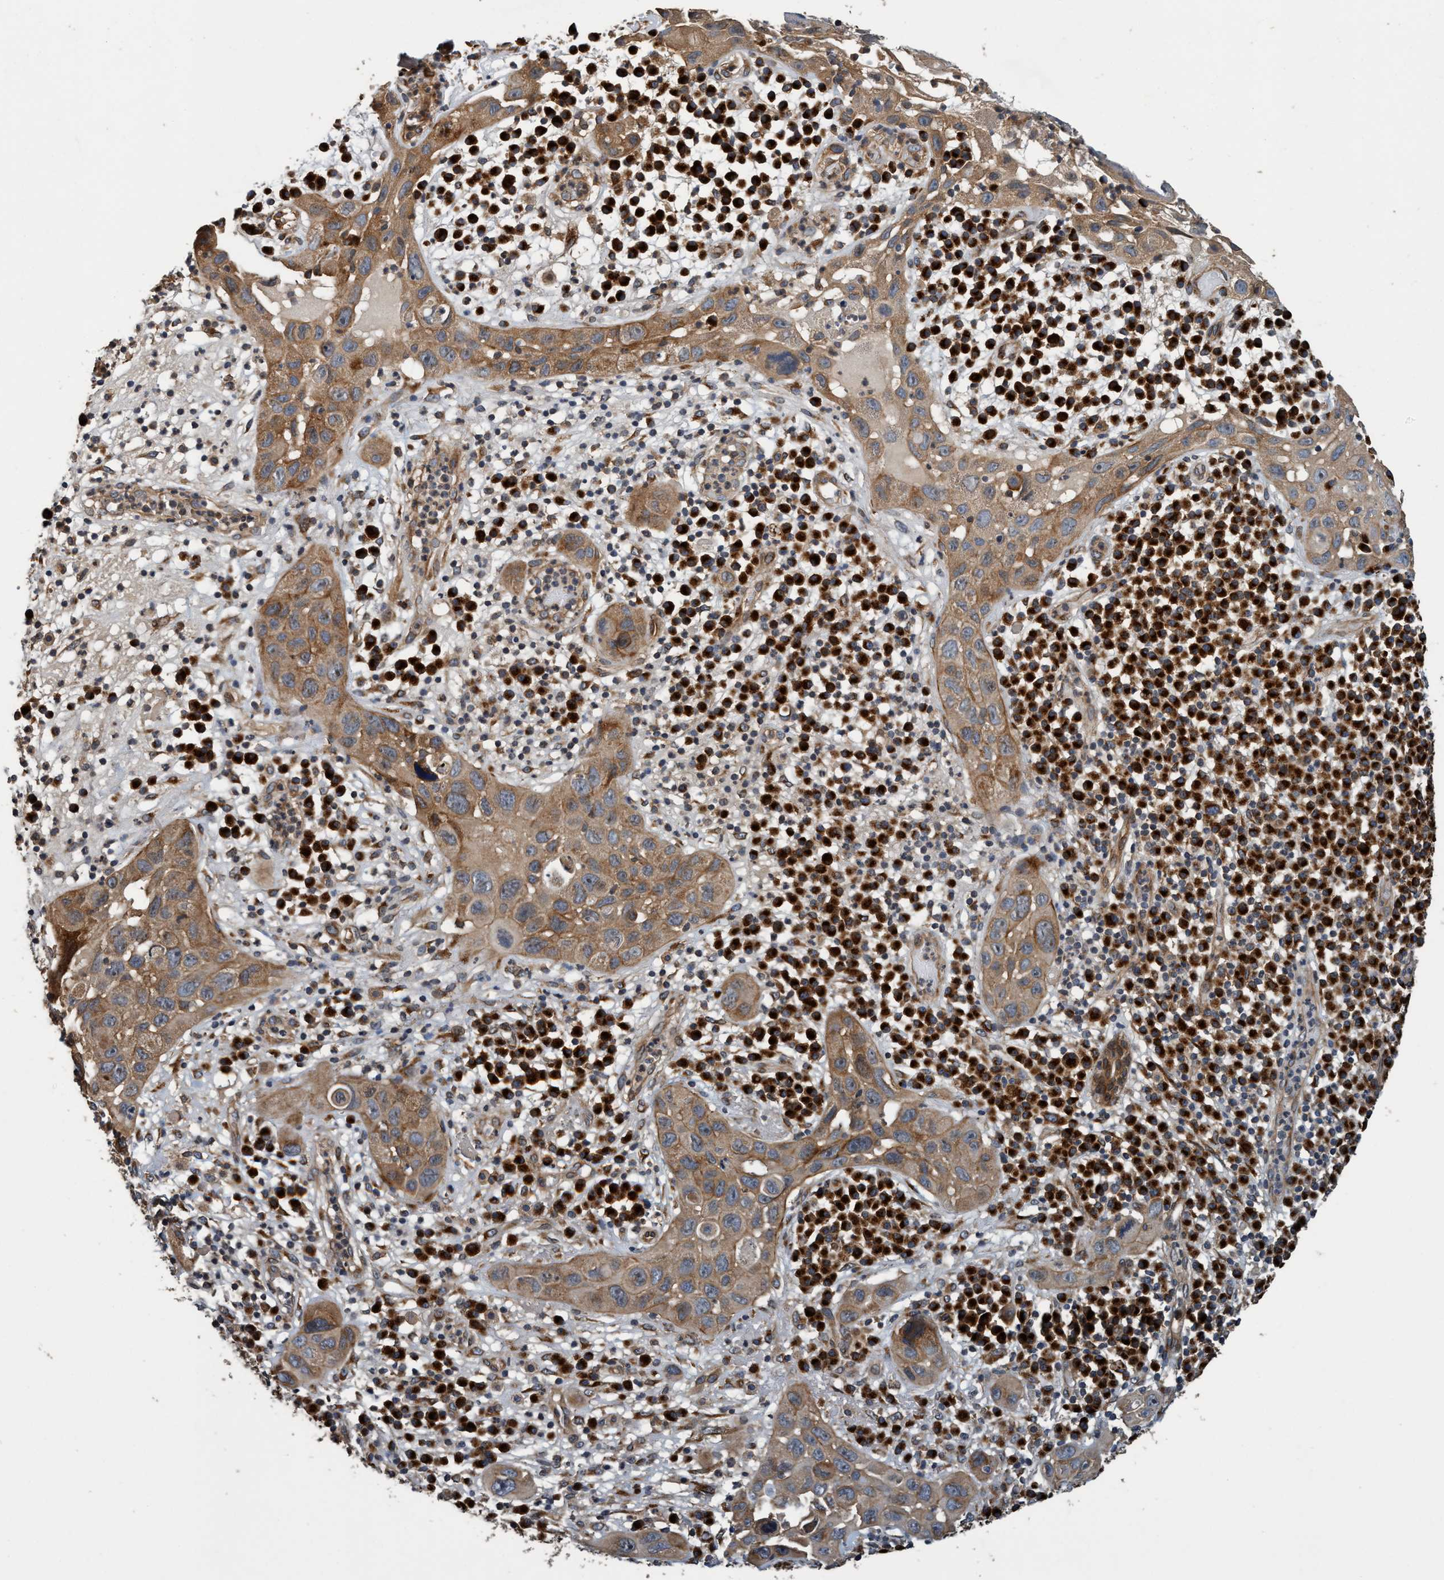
{"staining": {"intensity": "moderate", "quantity": ">75%", "location": "cytoplasmic/membranous"}, "tissue": "skin cancer", "cell_type": "Tumor cells", "image_type": "cancer", "snomed": [{"axis": "morphology", "description": "Squamous cell carcinoma in situ, NOS"}, {"axis": "morphology", "description": "Squamous cell carcinoma, NOS"}, {"axis": "topography", "description": "Skin"}], "caption": "Protein staining of skin cancer (squamous cell carcinoma) tissue demonstrates moderate cytoplasmic/membranous positivity in approximately >75% of tumor cells.", "gene": "MACC1", "patient": {"sex": "male", "age": 93}}